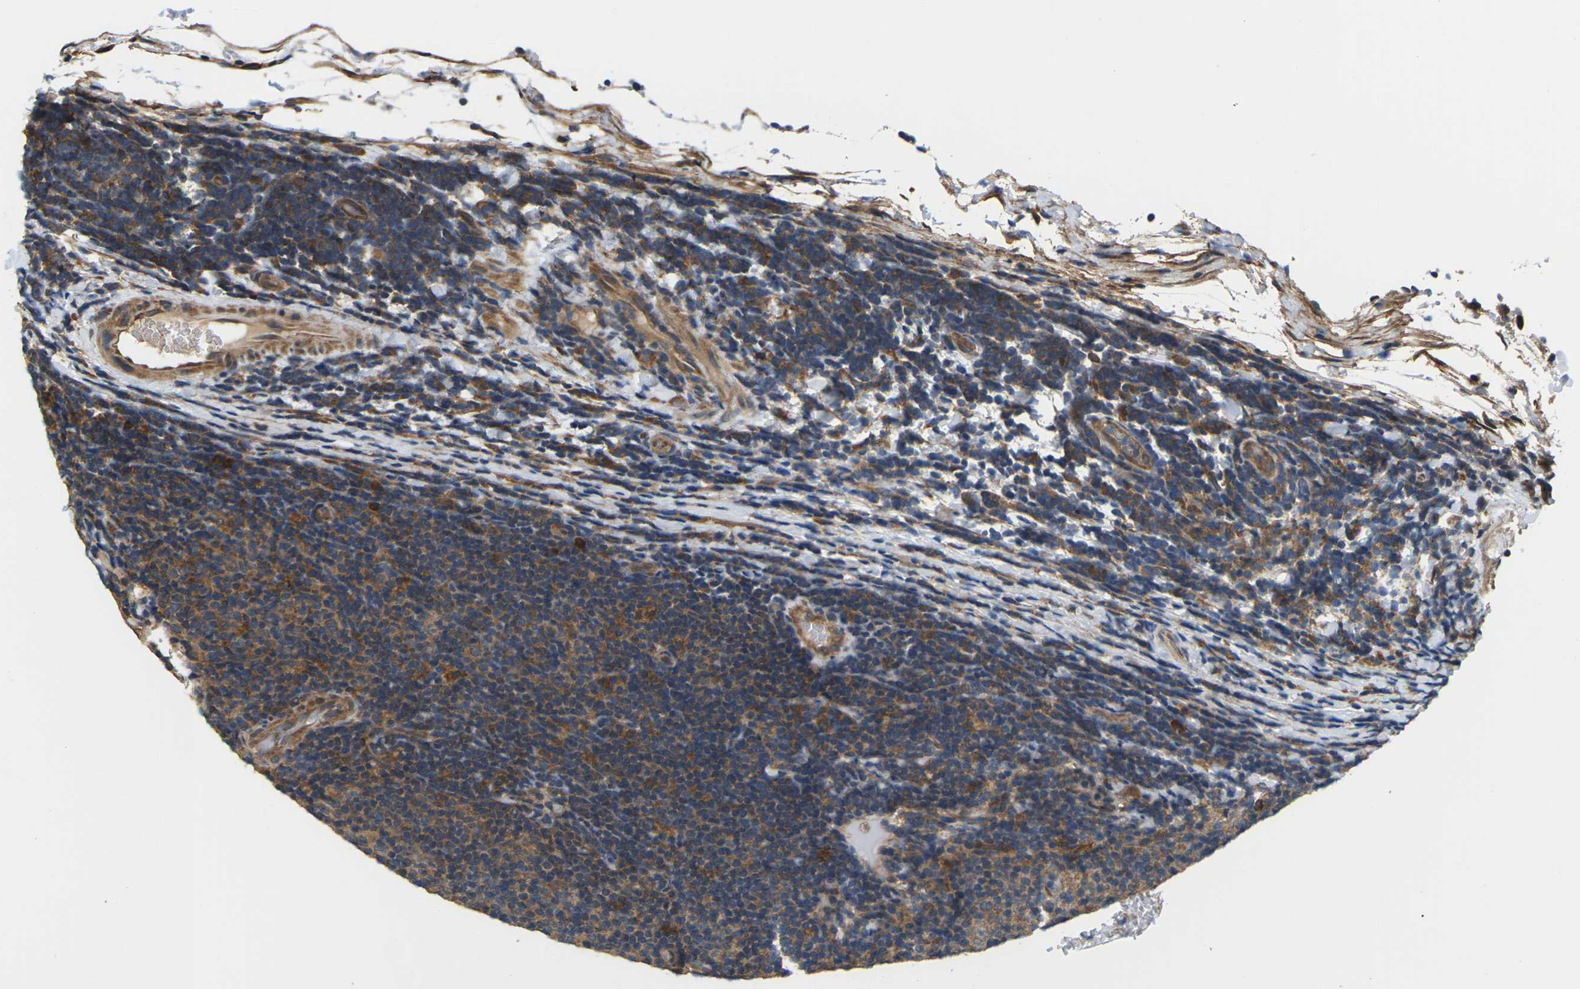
{"staining": {"intensity": "moderate", "quantity": ">75%", "location": "cytoplasmic/membranous"}, "tissue": "lymphoma", "cell_type": "Tumor cells", "image_type": "cancer", "snomed": [{"axis": "morphology", "description": "Malignant lymphoma, non-Hodgkin's type, Low grade"}, {"axis": "topography", "description": "Lymph node"}], "caption": "This micrograph shows low-grade malignant lymphoma, non-Hodgkin's type stained with immunohistochemistry to label a protein in brown. The cytoplasmic/membranous of tumor cells show moderate positivity for the protein. Nuclei are counter-stained blue.", "gene": "NRAS", "patient": {"sex": "male", "age": 83}}